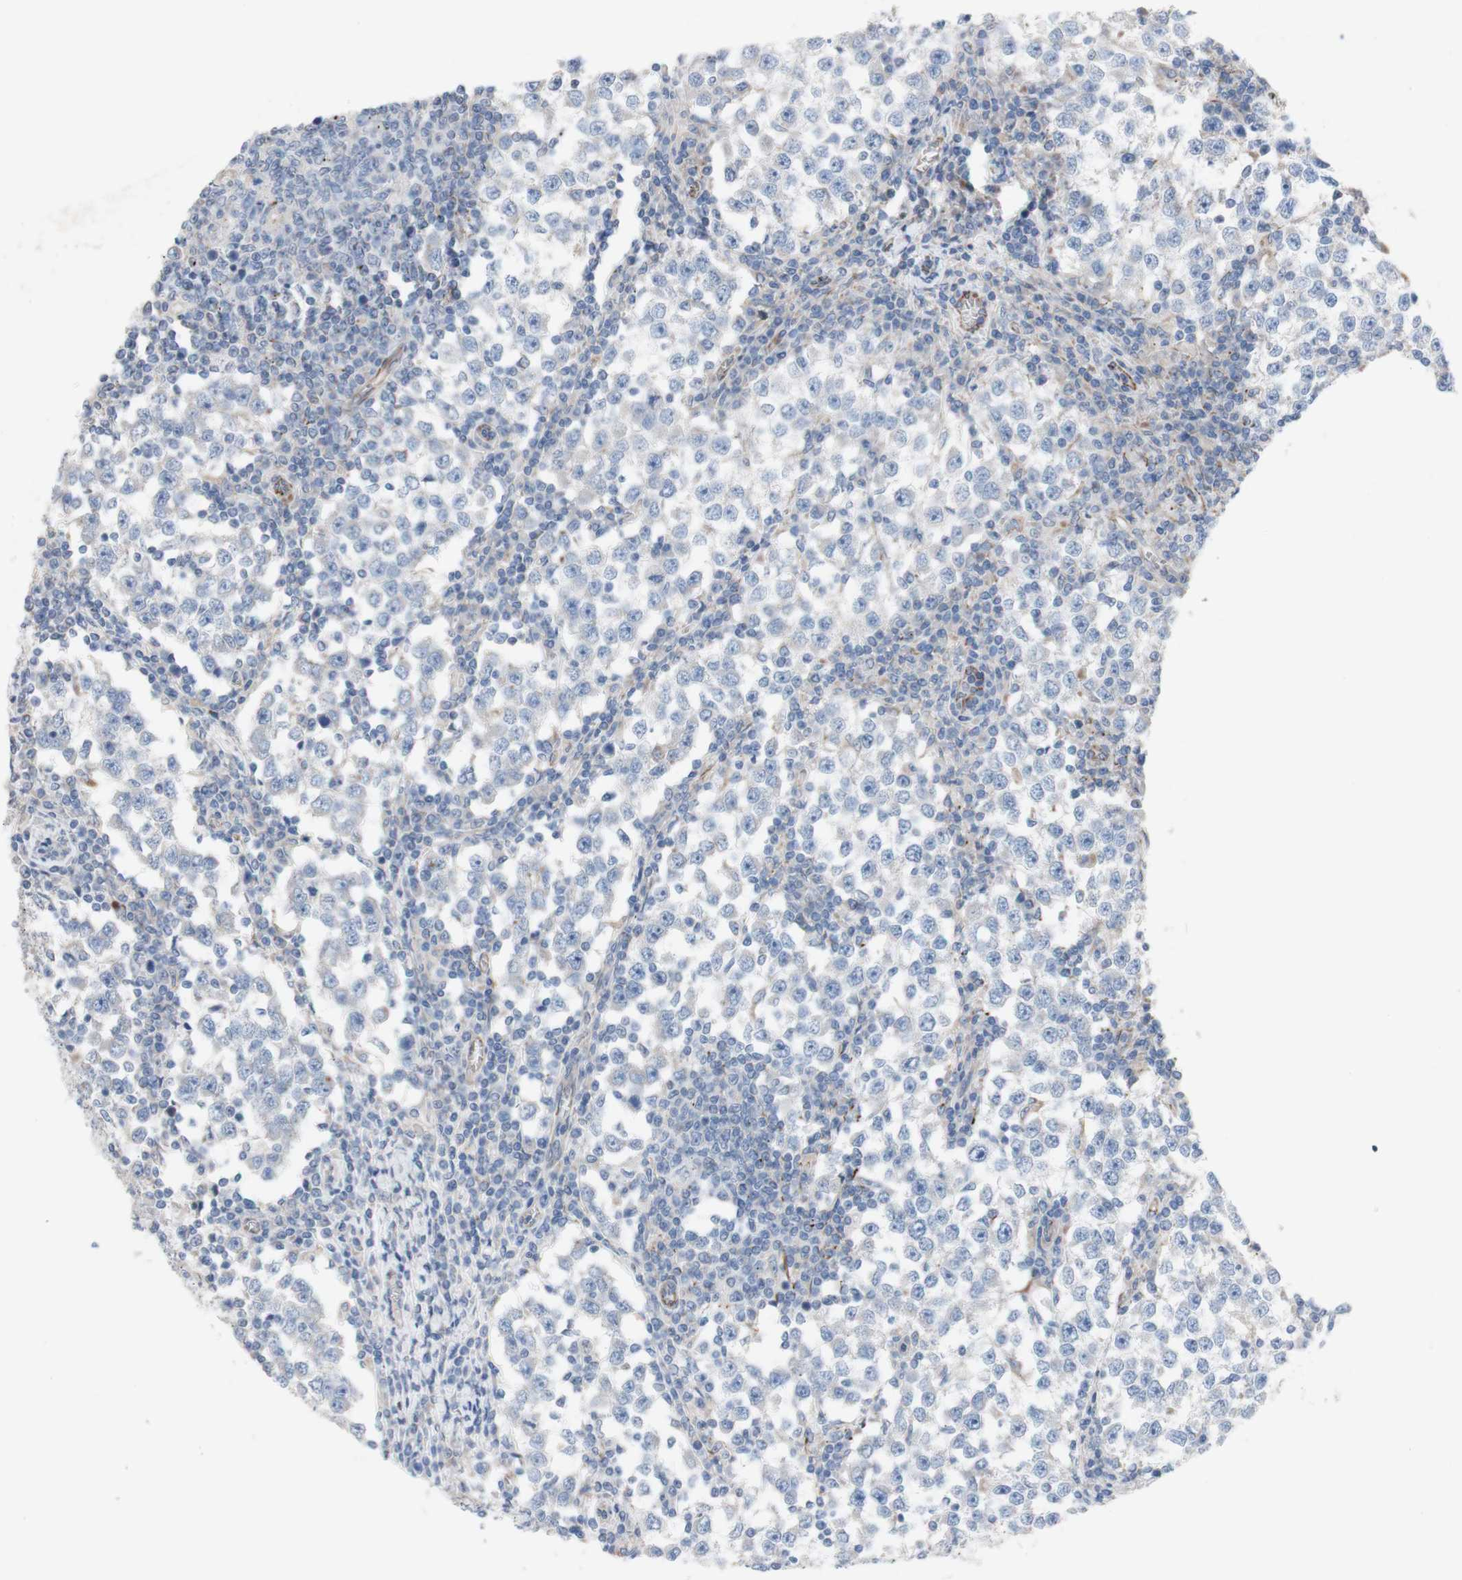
{"staining": {"intensity": "negative", "quantity": "none", "location": "none"}, "tissue": "testis cancer", "cell_type": "Tumor cells", "image_type": "cancer", "snomed": [{"axis": "morphology", "description": "Seminoma, NOS"}, {"axis": "topography", "description": "Testis"}], "caption": "High power microscopy histopathology image of an IHC histopathology image of testis cancer (seminoma), revealing no significant staining in tumor cells.", "gene": "AGPAT5", "patient": {"sex": "male", "age": 65}}